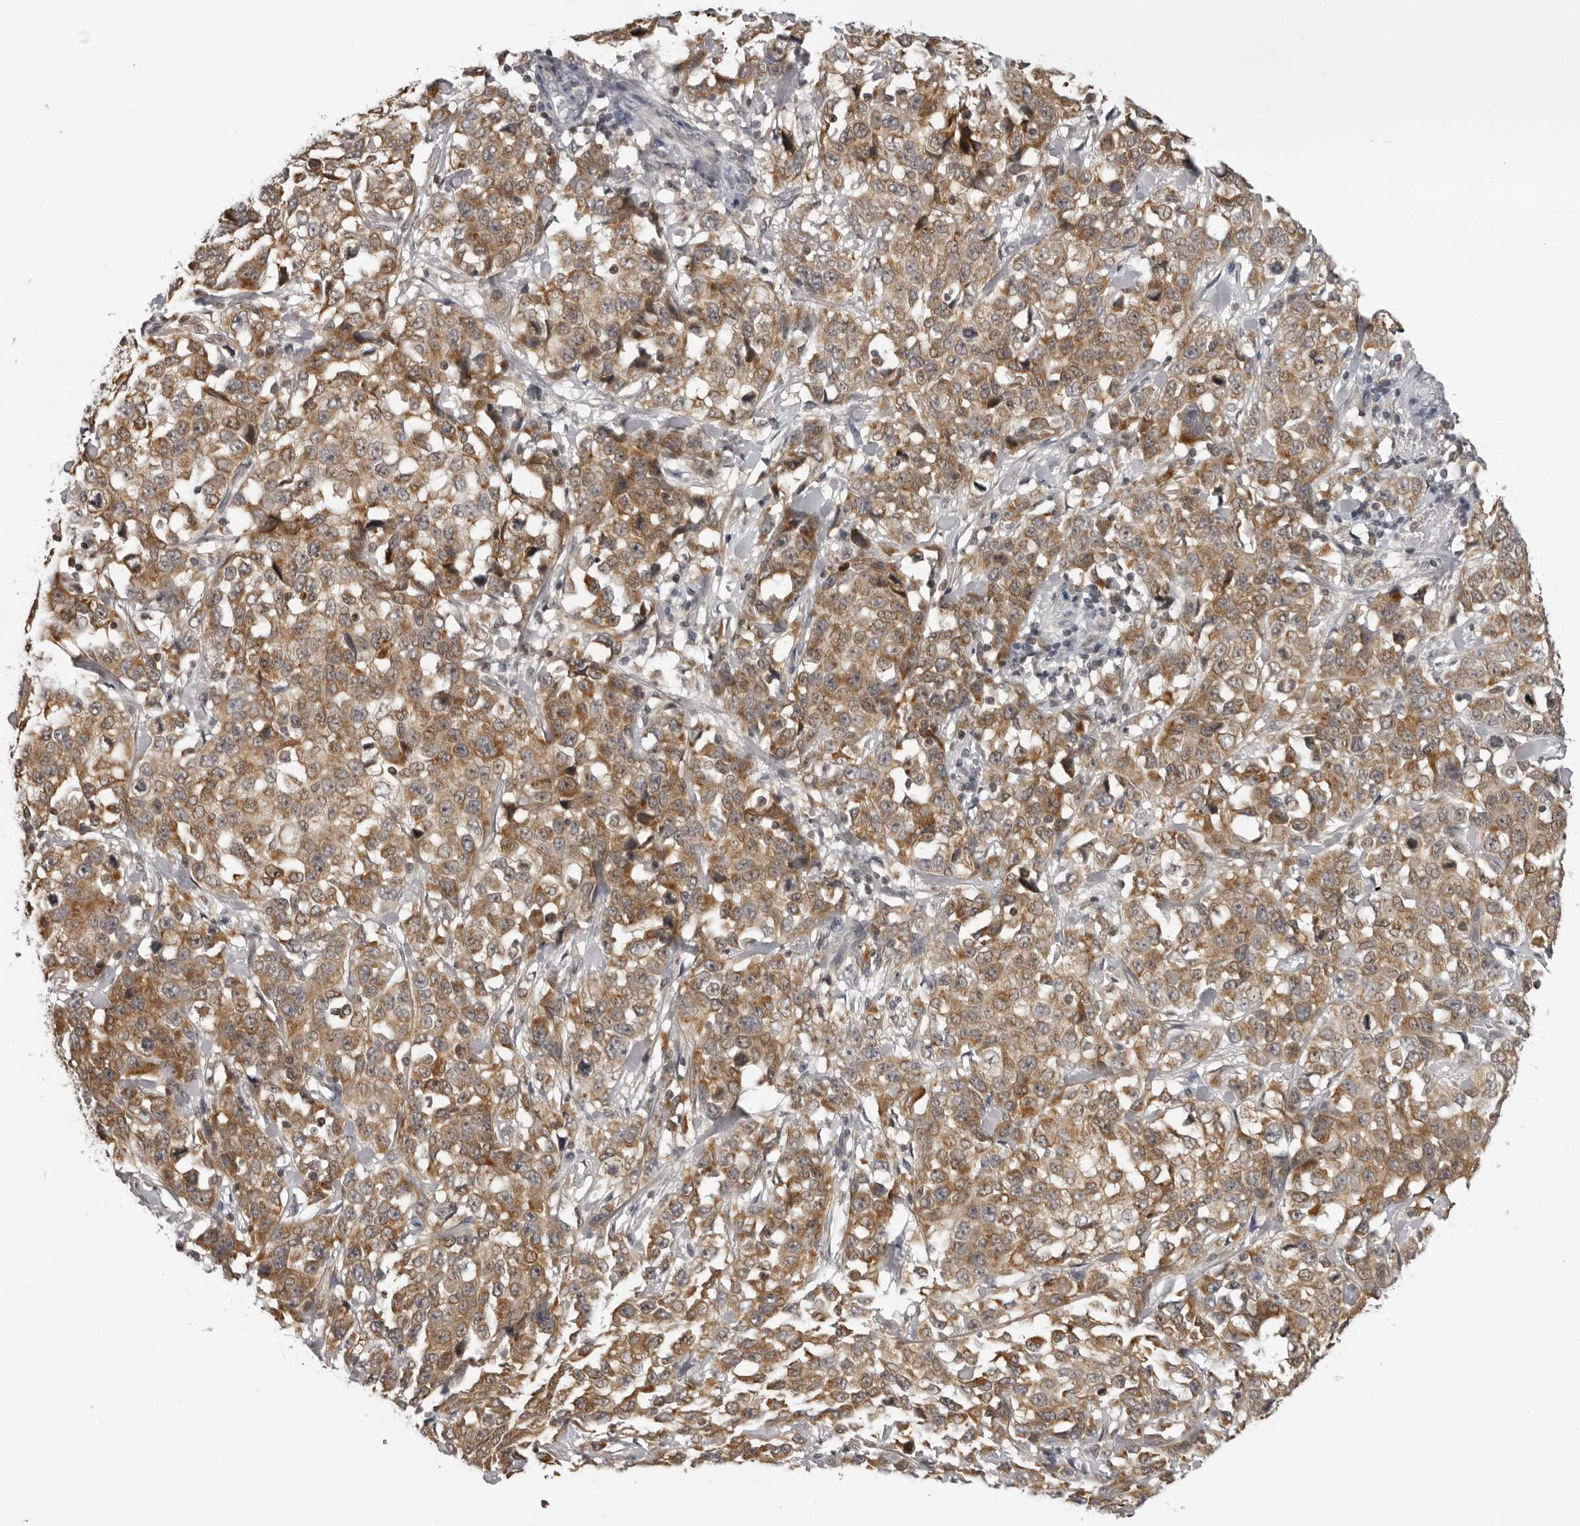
{"staining": {"intensity": "moderate", "quantity": ">75%", "location": "cytoplasmic/membranous"}, "tissue": "stomach cancer", "cell_type": "Tumor cells", "image_type": "cancer", "snomed": [{"axis": "morphology", "description": "Normal tissue, NOS"}, {"axis": "morphology", "description": "Adenocarcinoma, NOS"}, {"axis": "topography", "description": "Stomach"}], "caption": "This micrograph reveals IHC staining of adenocarcinoma (stomach), with medium moderate cytoplasmic/membranous expression in about >75% of tumor cells.", "gene": "MRPS15", "patient": {"sex": "male", "age": 48}}